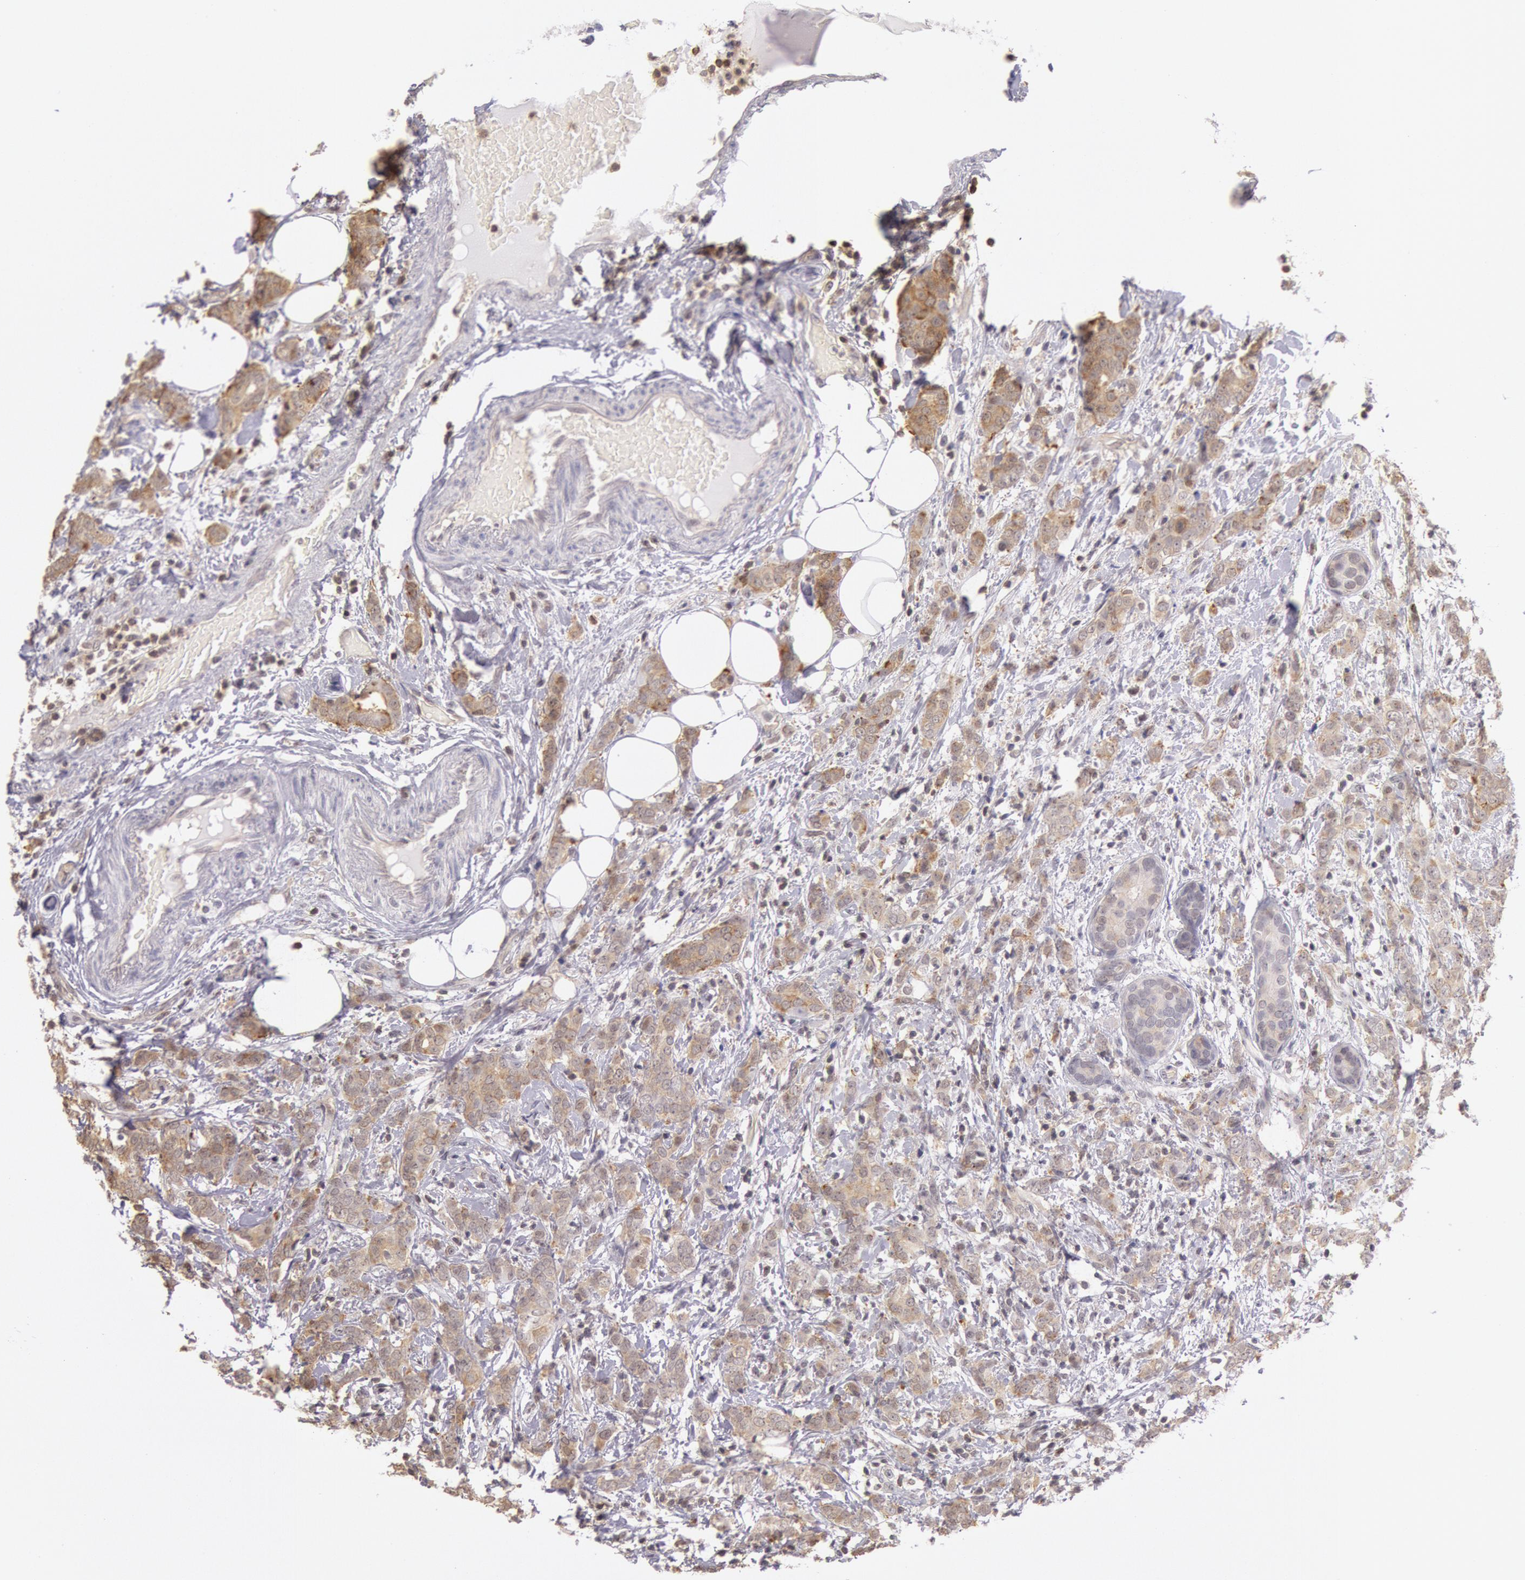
{"staining": {"intensity": "moderate", "quantity": ">75%", "location": "cytoplasmic/membranous"}, "tissue": "breast cancer", "cell_type": "Tumor cells", "image_type": "cancer", "snomed": [{"axis": "morphology", "description": "Duct carcinoma"}, {"axis": "topography", "description": "Breast"}], "caption": "The histopathology image exhibits immunohistochemical staining of intraductal carcinoma (breast). There is moderate cytoplasmic/membranous staining is identified in approximately >75% of tumor cells.", "gene": "HIF1A", "patient": {"sex": "female", "age": 53}}